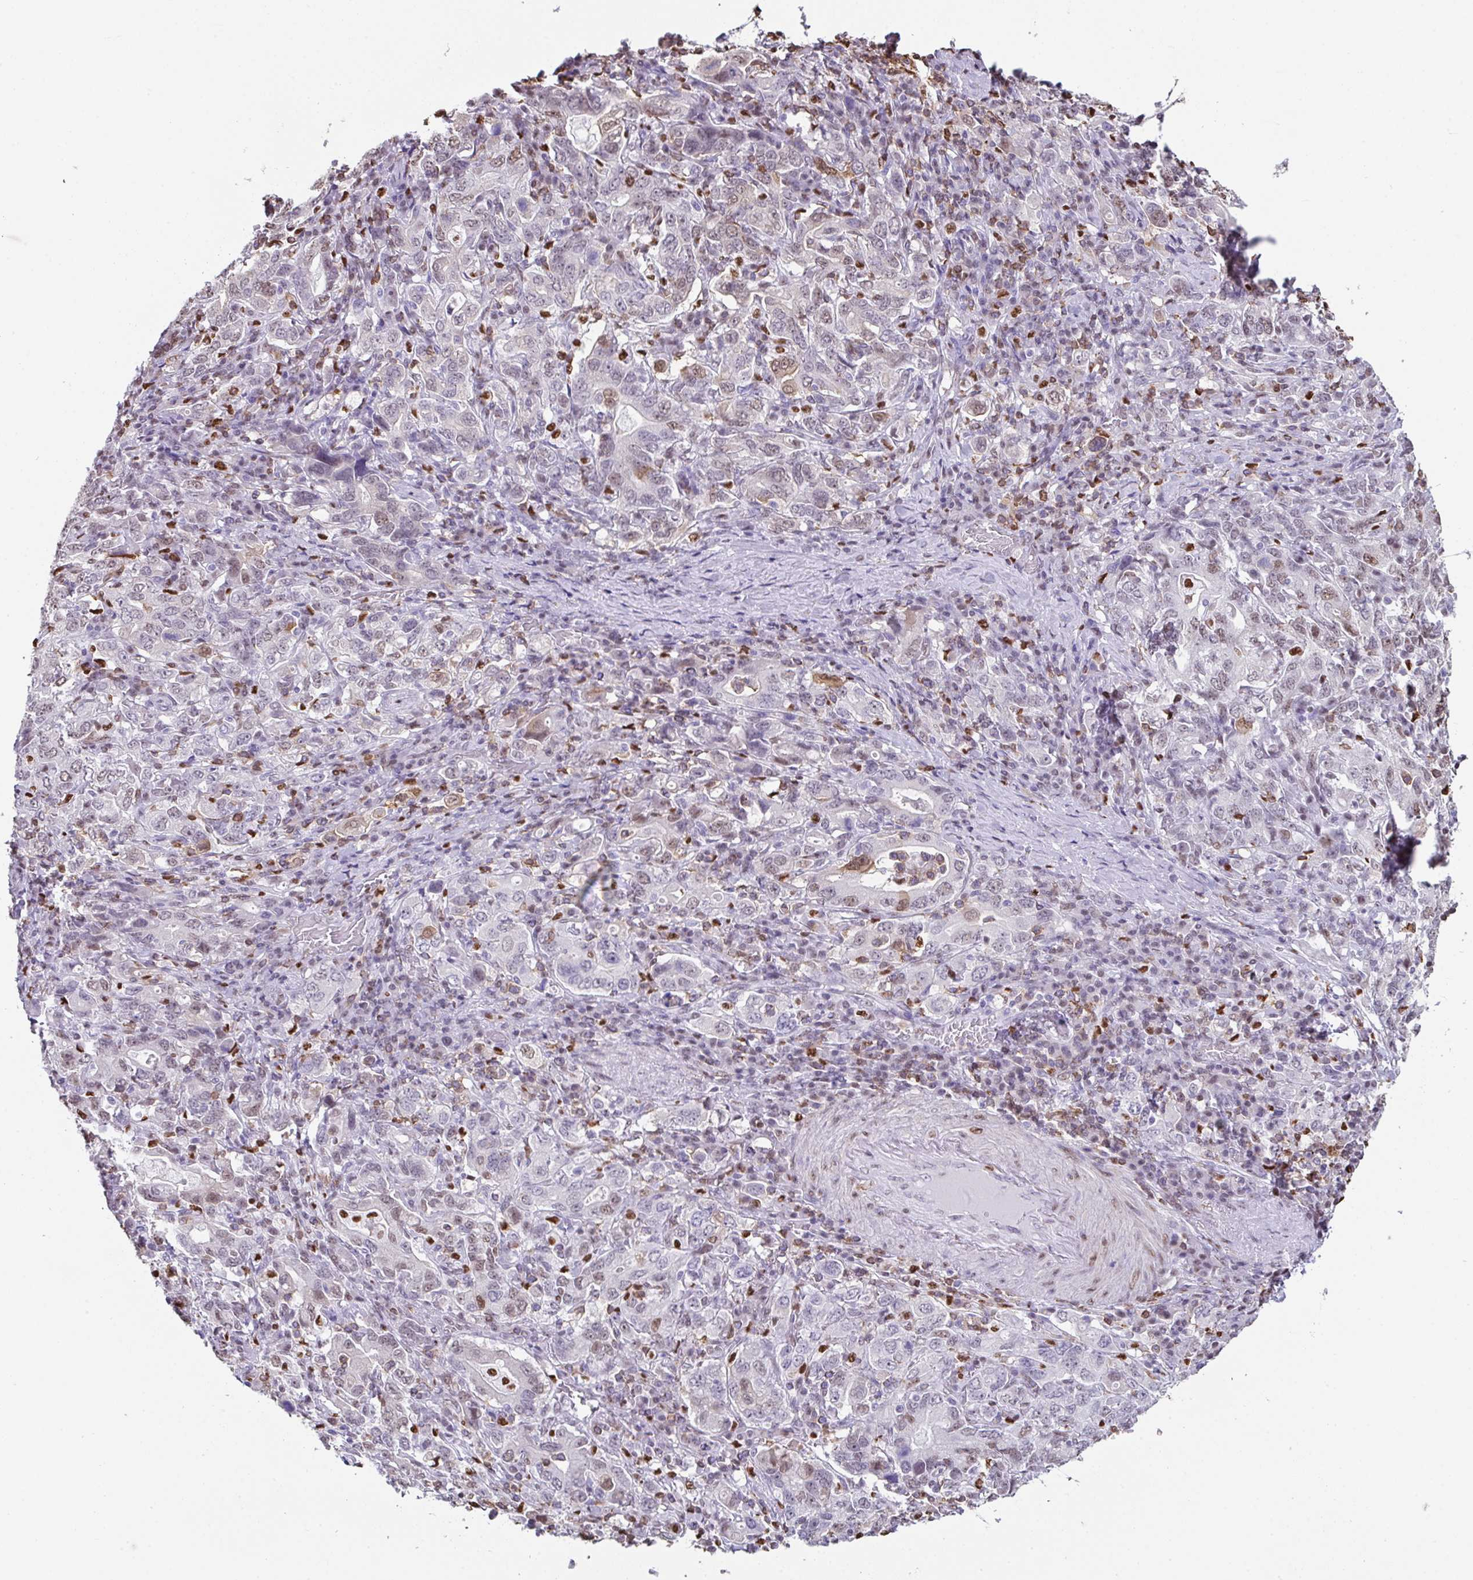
{"staining": {"intensity": "weak", "quantity": "<25%", "location": "nuclear"}, "tissue": "stomach cancer", "cell_type": "Tumor cells", "image_type": "cancer", "snomed": [{"axis": "morphology", "description": "Adenocarcinoma, NOS"}, {"axis": "topography", "description": "Stomach, upper"}, {"axis": "topography", "description": "Stomach"}], "caption": "A micrograph of human stomach cancer (adenocarcinoma) is negative for staining in tumor cells.", "gene": "BTBD10", "patient": {"sex": "male", "age": 62}}